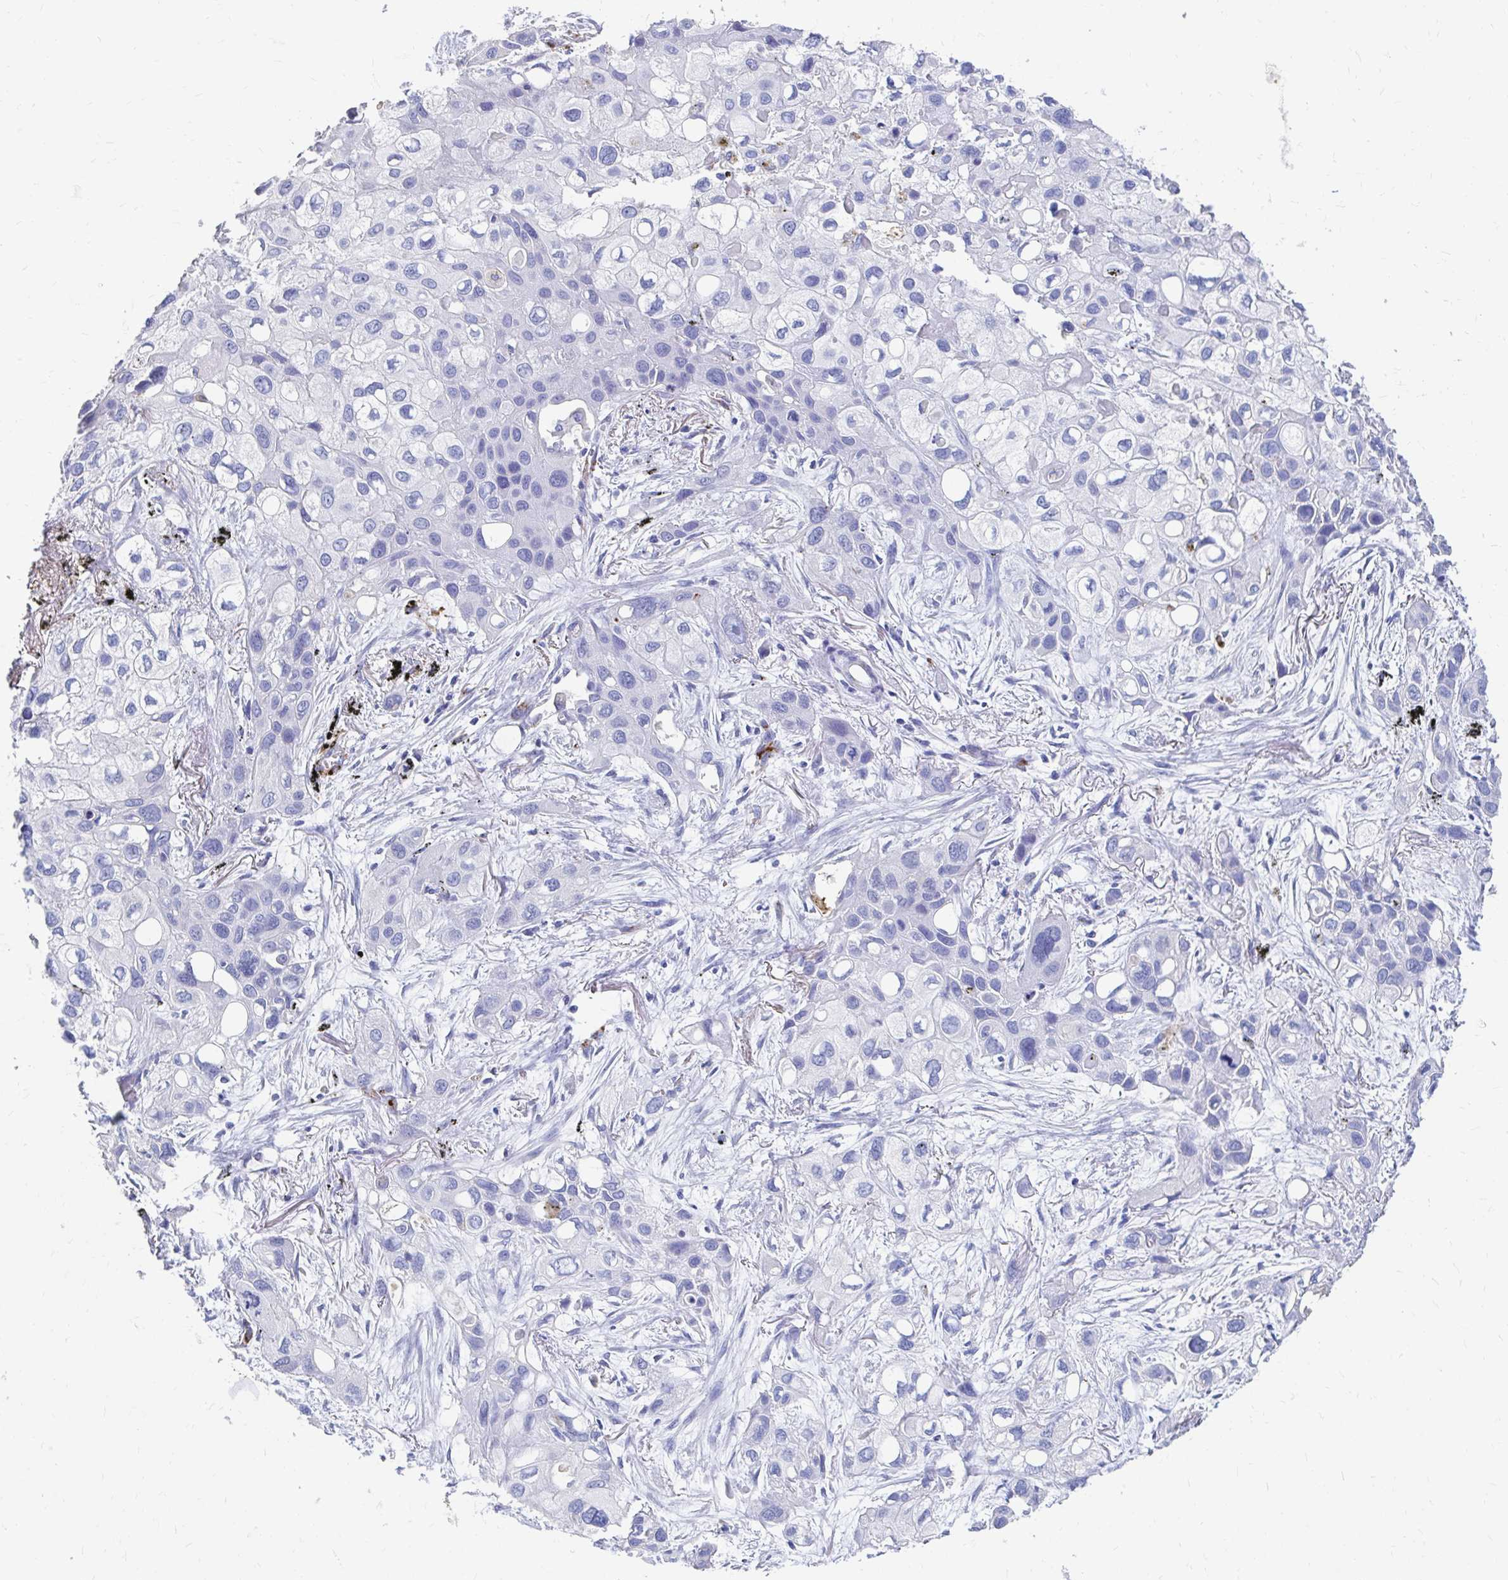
{"staining": {"intensity": "negative", "quantity": "none", "location": "none"}, "tissue": "lung cancer", "cell_type": "Tumor cells", "image_type": "cancer", "snomed": [{"axis": "morphology", "description": "Squamous cell carcinoma, NOS"}, {"axis": "morphology", "description": "Squamous cell carcinoma, metastatic, NOS"}, {"axis": "topography", "description": "Lung"}], "caption": "Tumor cells are negative for protein expression in human lung cancer.", "gene": "LAMC3", "patient": {"sex": "male", "age": 59}}